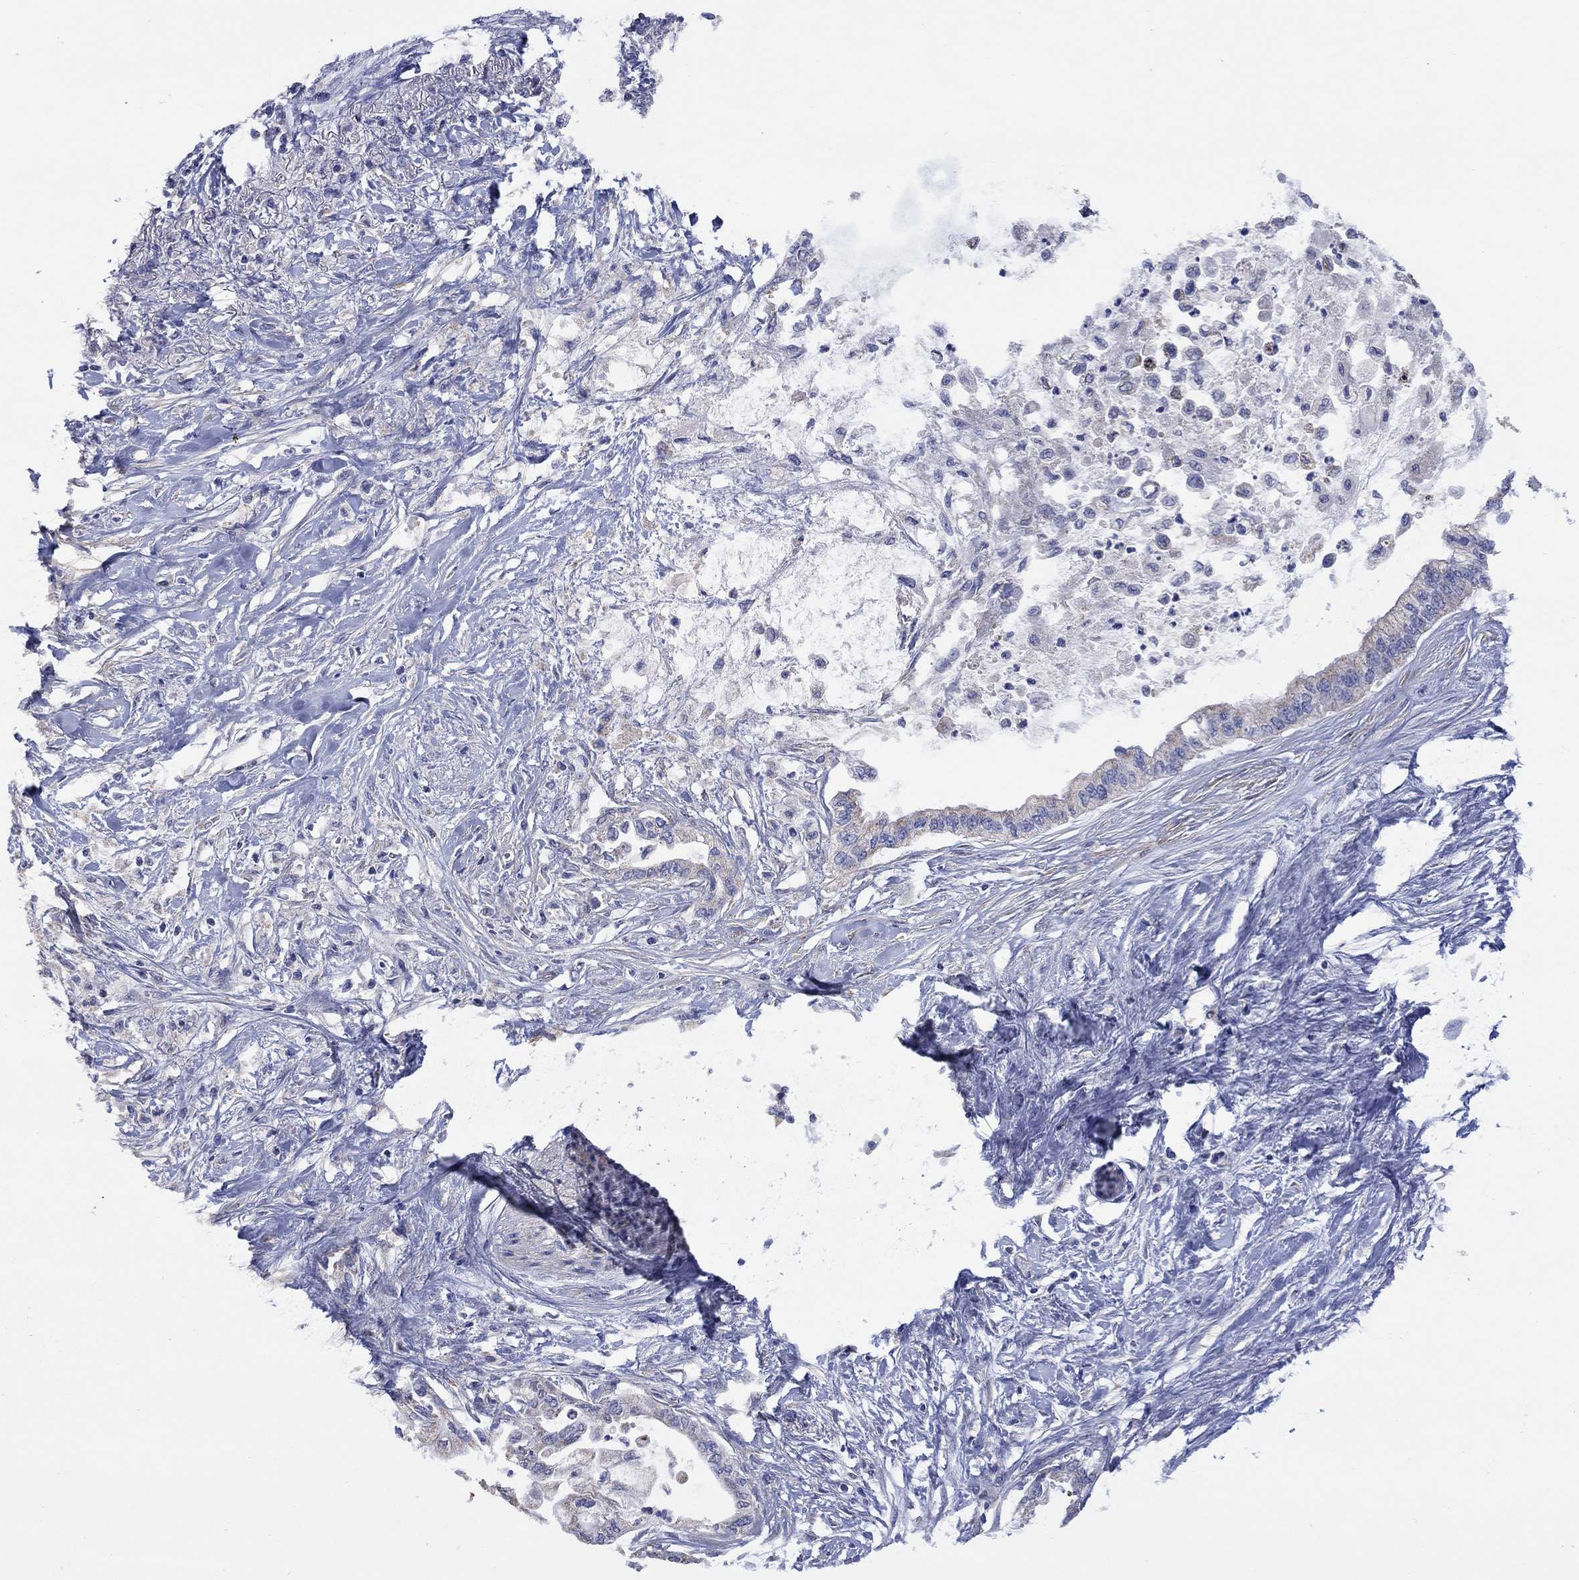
{"staining": {"intensity": "weak", "quantity": ">75%", "location": "cytoplasmic/membranous"}, "tissue": "pancreatic cancer", "cell_type": "Tumor cells", "image_type": "cancer", "snomed": [{"axis": "morphology", "description": "Normal tissue, NOS"}, {"axis": "morphology", "description": "Adenocarcinoma, NOS"}, {"axis": "topography", "description": "Pancreas"}, {"axis": "topography", "description": "Duodenum"}], "caption": "Immunohistochemical staining of human pancreatic cancer reveals low levels of weak cytoplasmic/membranous protein staining in approximately >75% of tumor cells. (brown staining indicates protein expression, while blue staining denotes nuclei).", "gene": "CLVS1", "patient": {"sex": "female", "age": 60}}